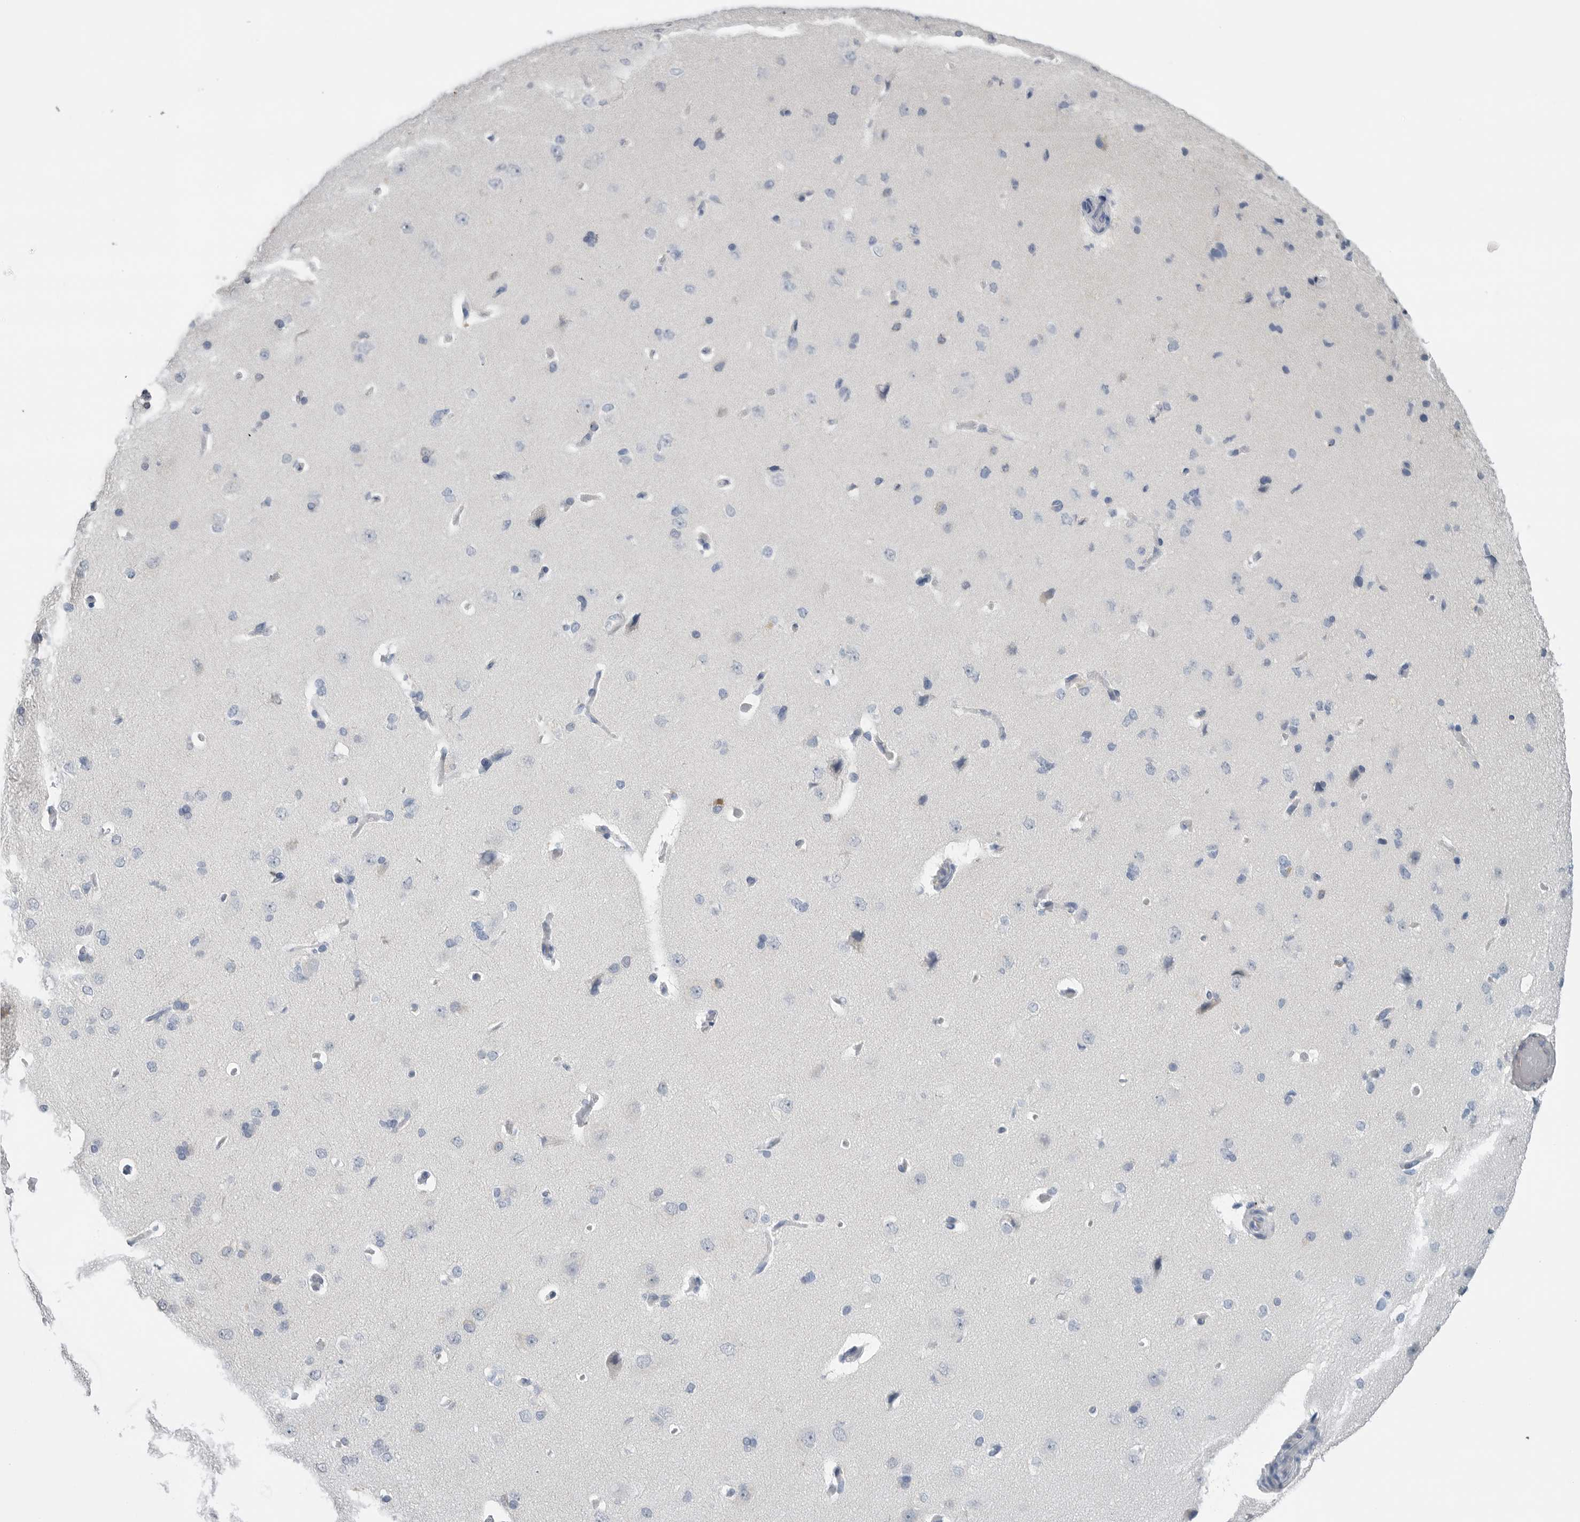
{"staining": {"intensity": "negative", "quantity": "none", "location": "none"}, "tissue": "cerebral cortex", "cell_type": "Endothelial cells", "image_type": "normal", "snomed": [{"axis": "morphology", "description": "Normal tissue, NOS"}, {"axis": "topography", "description": "Cerebral cortex"}], "caption": "Micrograph shows no significant protein positivity in endothelial cells of benign cerebral cortex. (DAB immunohistochemistry (IHC) with hematoxylin counter stain).", "gene": "FABP6", "patient": {"sex": "male", "age": 62}}